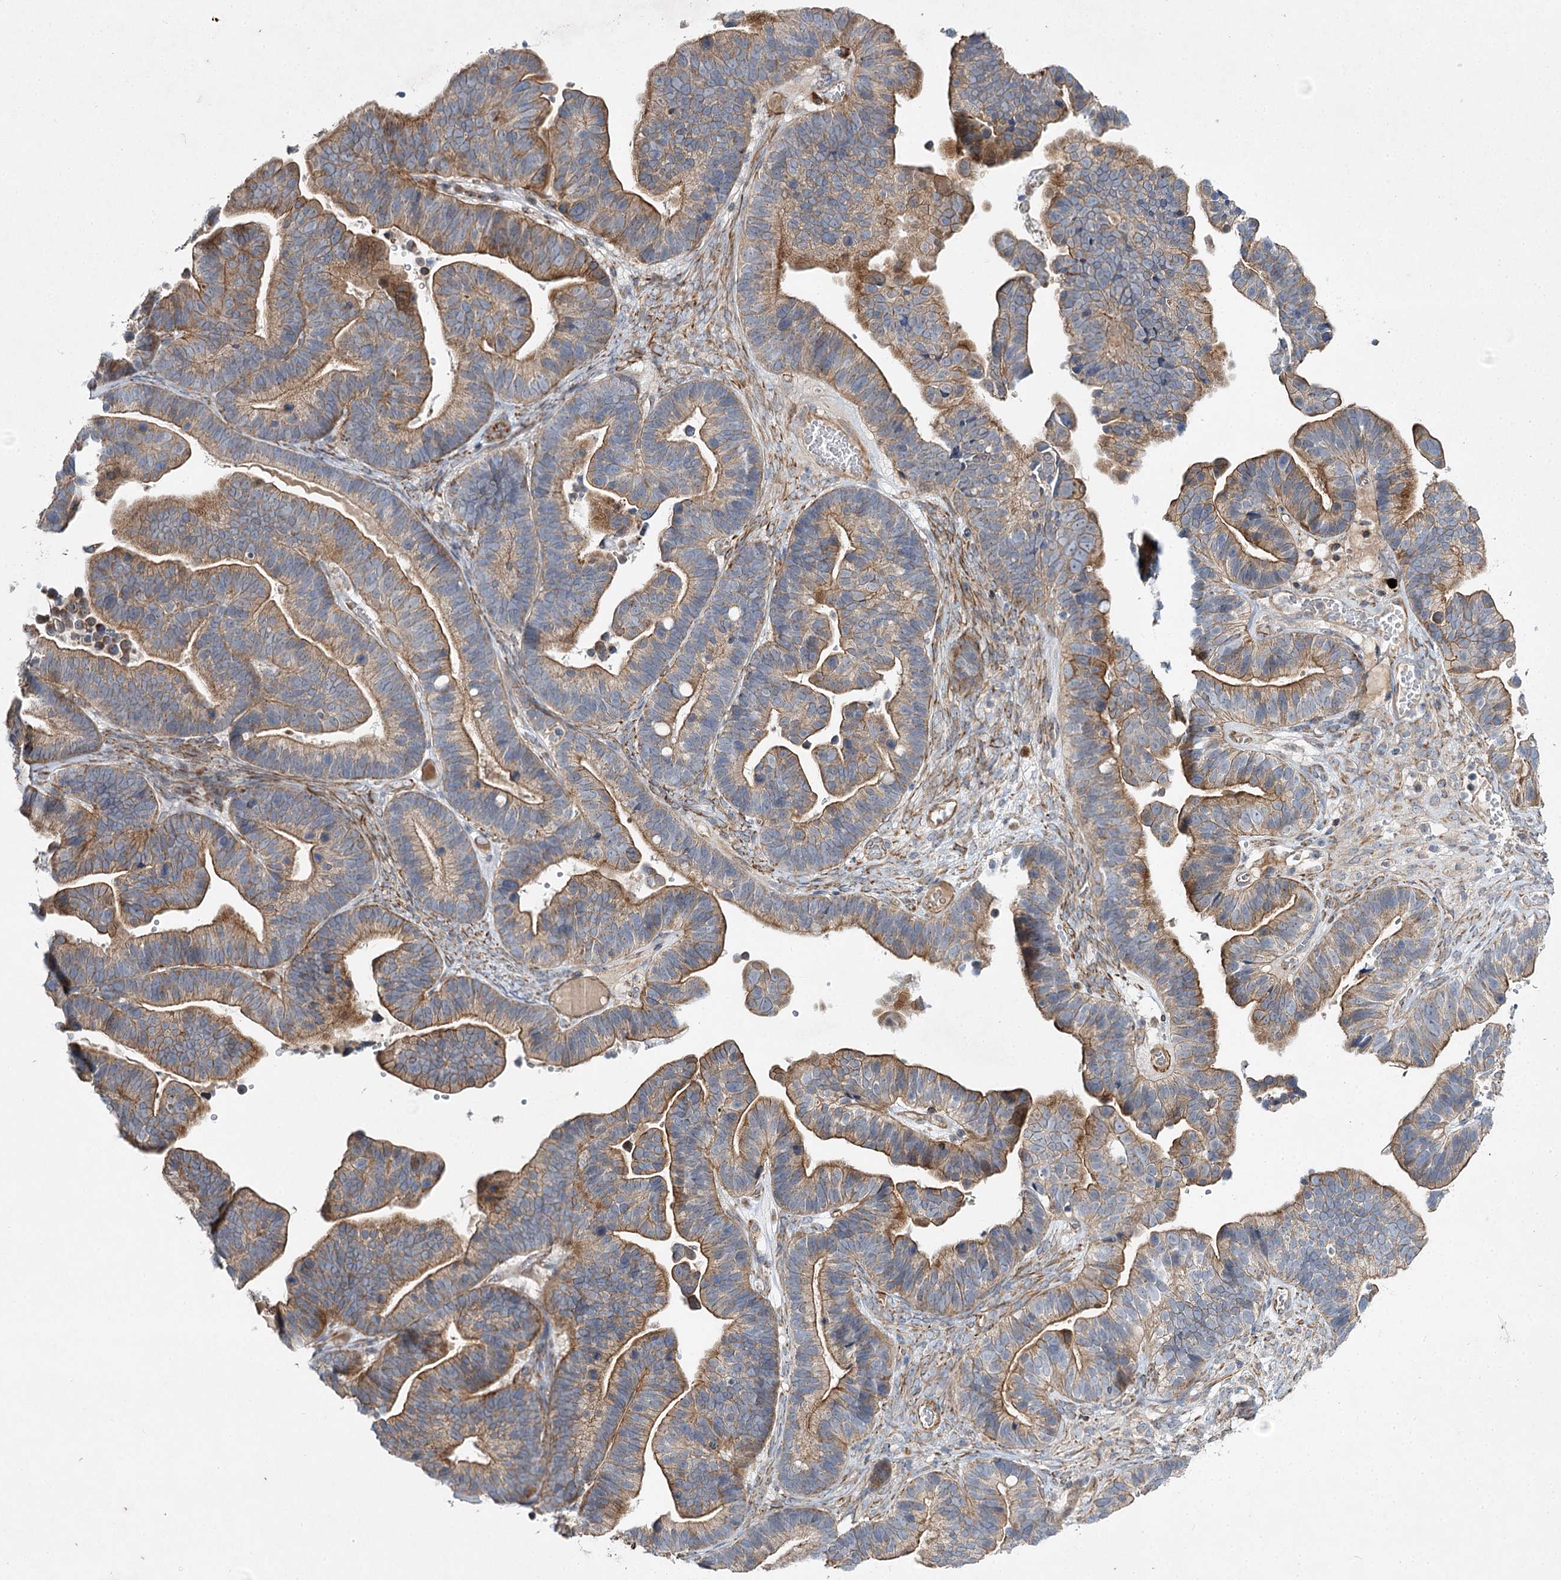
{"staining": {"intensity": "moderate", "quantity": ">75%", "location": "cytoplasmic/membranous"}, "tissue": "ovarian cancer", "cell_type": "Tumor cells", "image_type": "cancer", "snomed": [{"axis": "morphology", "description": "Cystadenocarcinoma, serous, NOS"}, {"axis": "topography", "description": "Ovary"}], "caption": "Protein analysis of ovarian cancer tissue shows moderate cytoplasmic/membranous expression in about >75% of tumor cells. (brown staining indicates protein expression, while blue staining denotes nuclei).", "gene": "KIAA0825", "patient": {"sex": "female", "age": 56}}